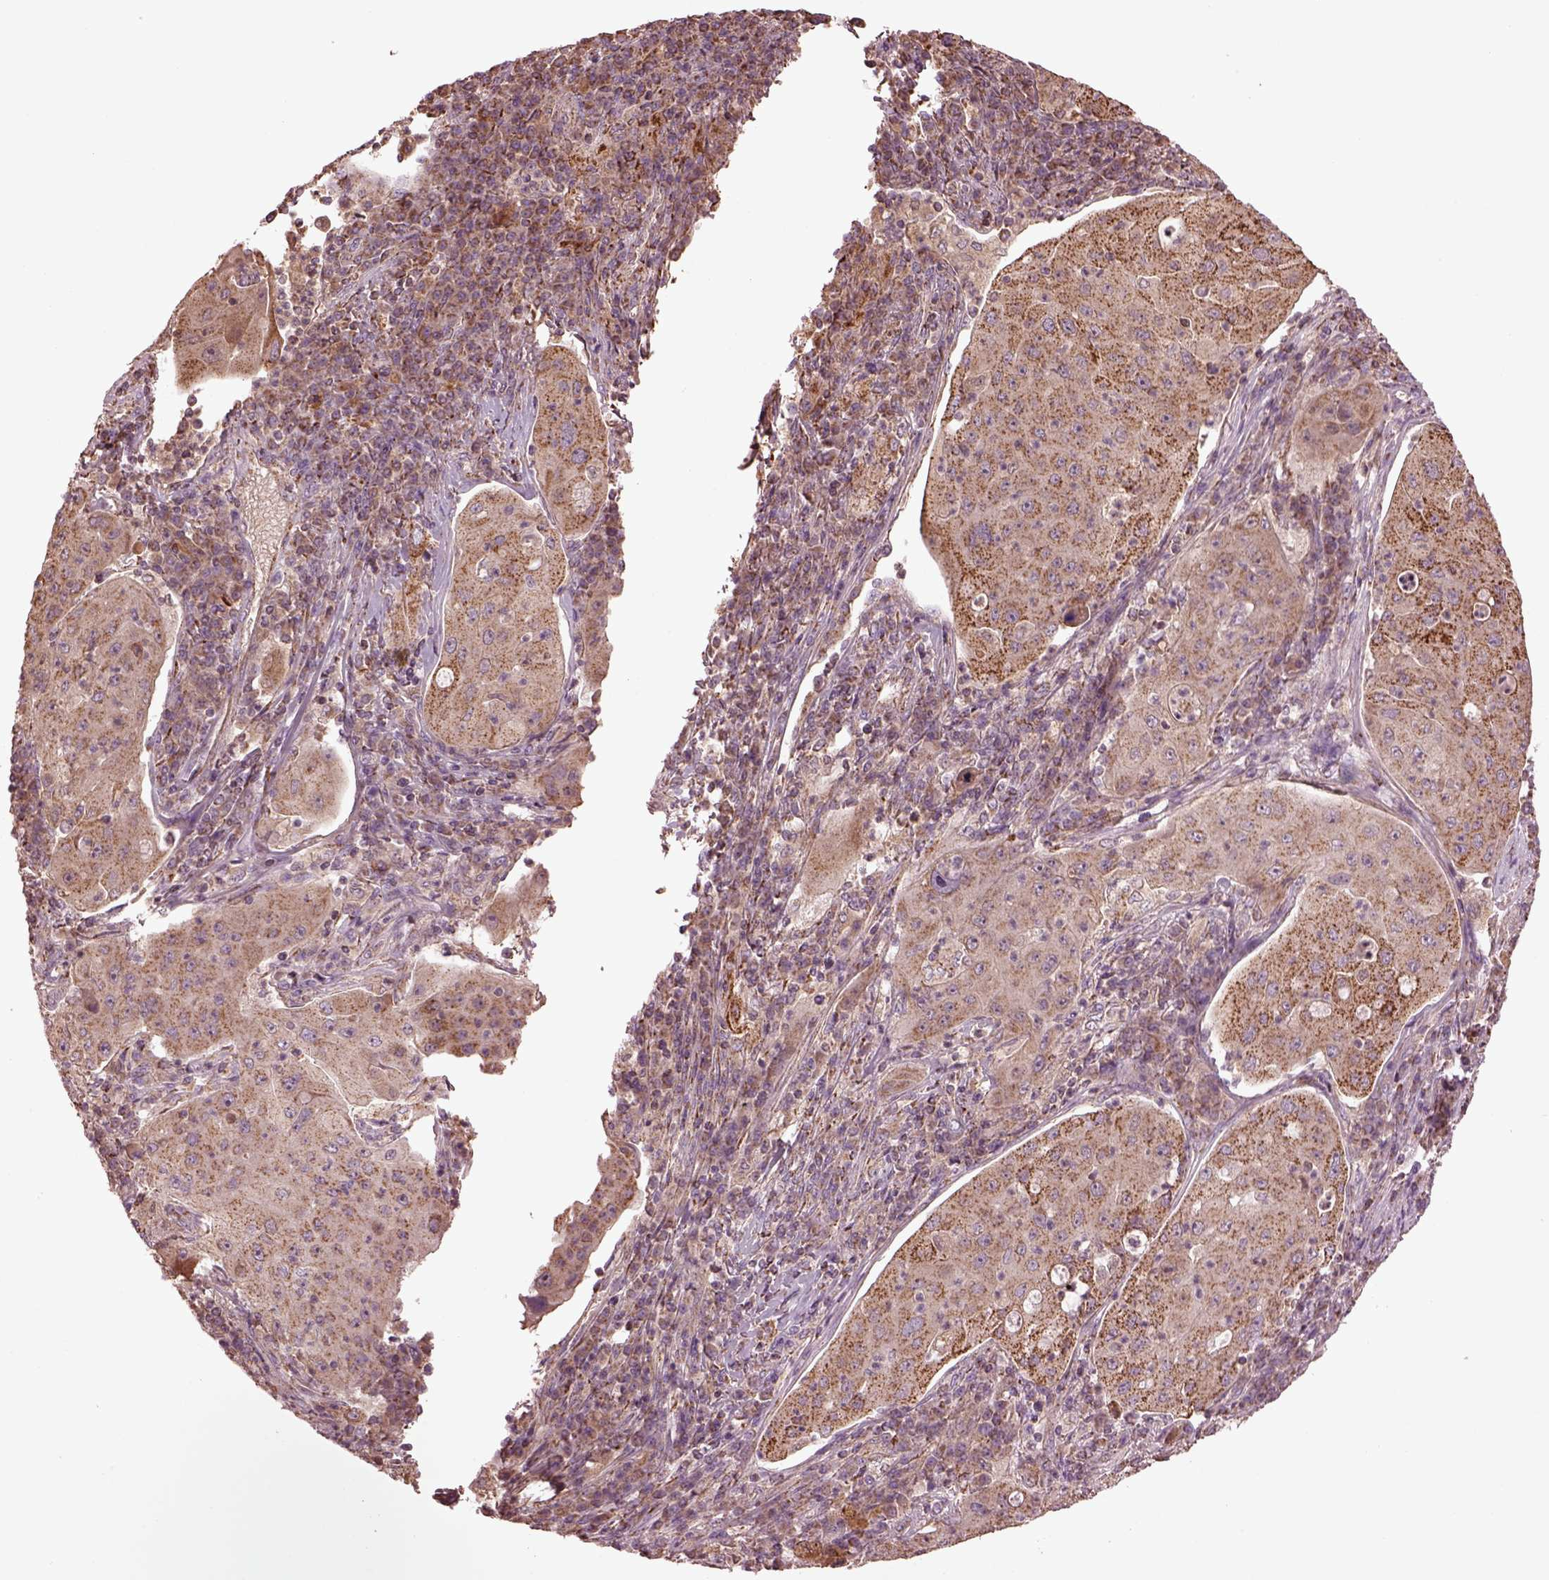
{"staining": {"intensity": "moderate", "quantity": "25%-75%", "location": "cytoplasmic/membranous"}, "tissue": "lung cancer", "cell_type": "Tumor cells", "image_type": "cancer", "snomed": [{"axis": "morphology", "description": "Squamous cell carcinoma, NOS"}, {"axis": "topography", "description": "Lung"}], "caption": "A histopathology image of human lung cancer (squamous cell carcinoma) stained for a protein displays moderate cytoplasmic/membranous brown staining in tumor cells. (brown staining indicates protein expression, while blue staining denotes nuclei).", "gene": "TMEM254", "patient": {"sex": "female", "age": 59}}